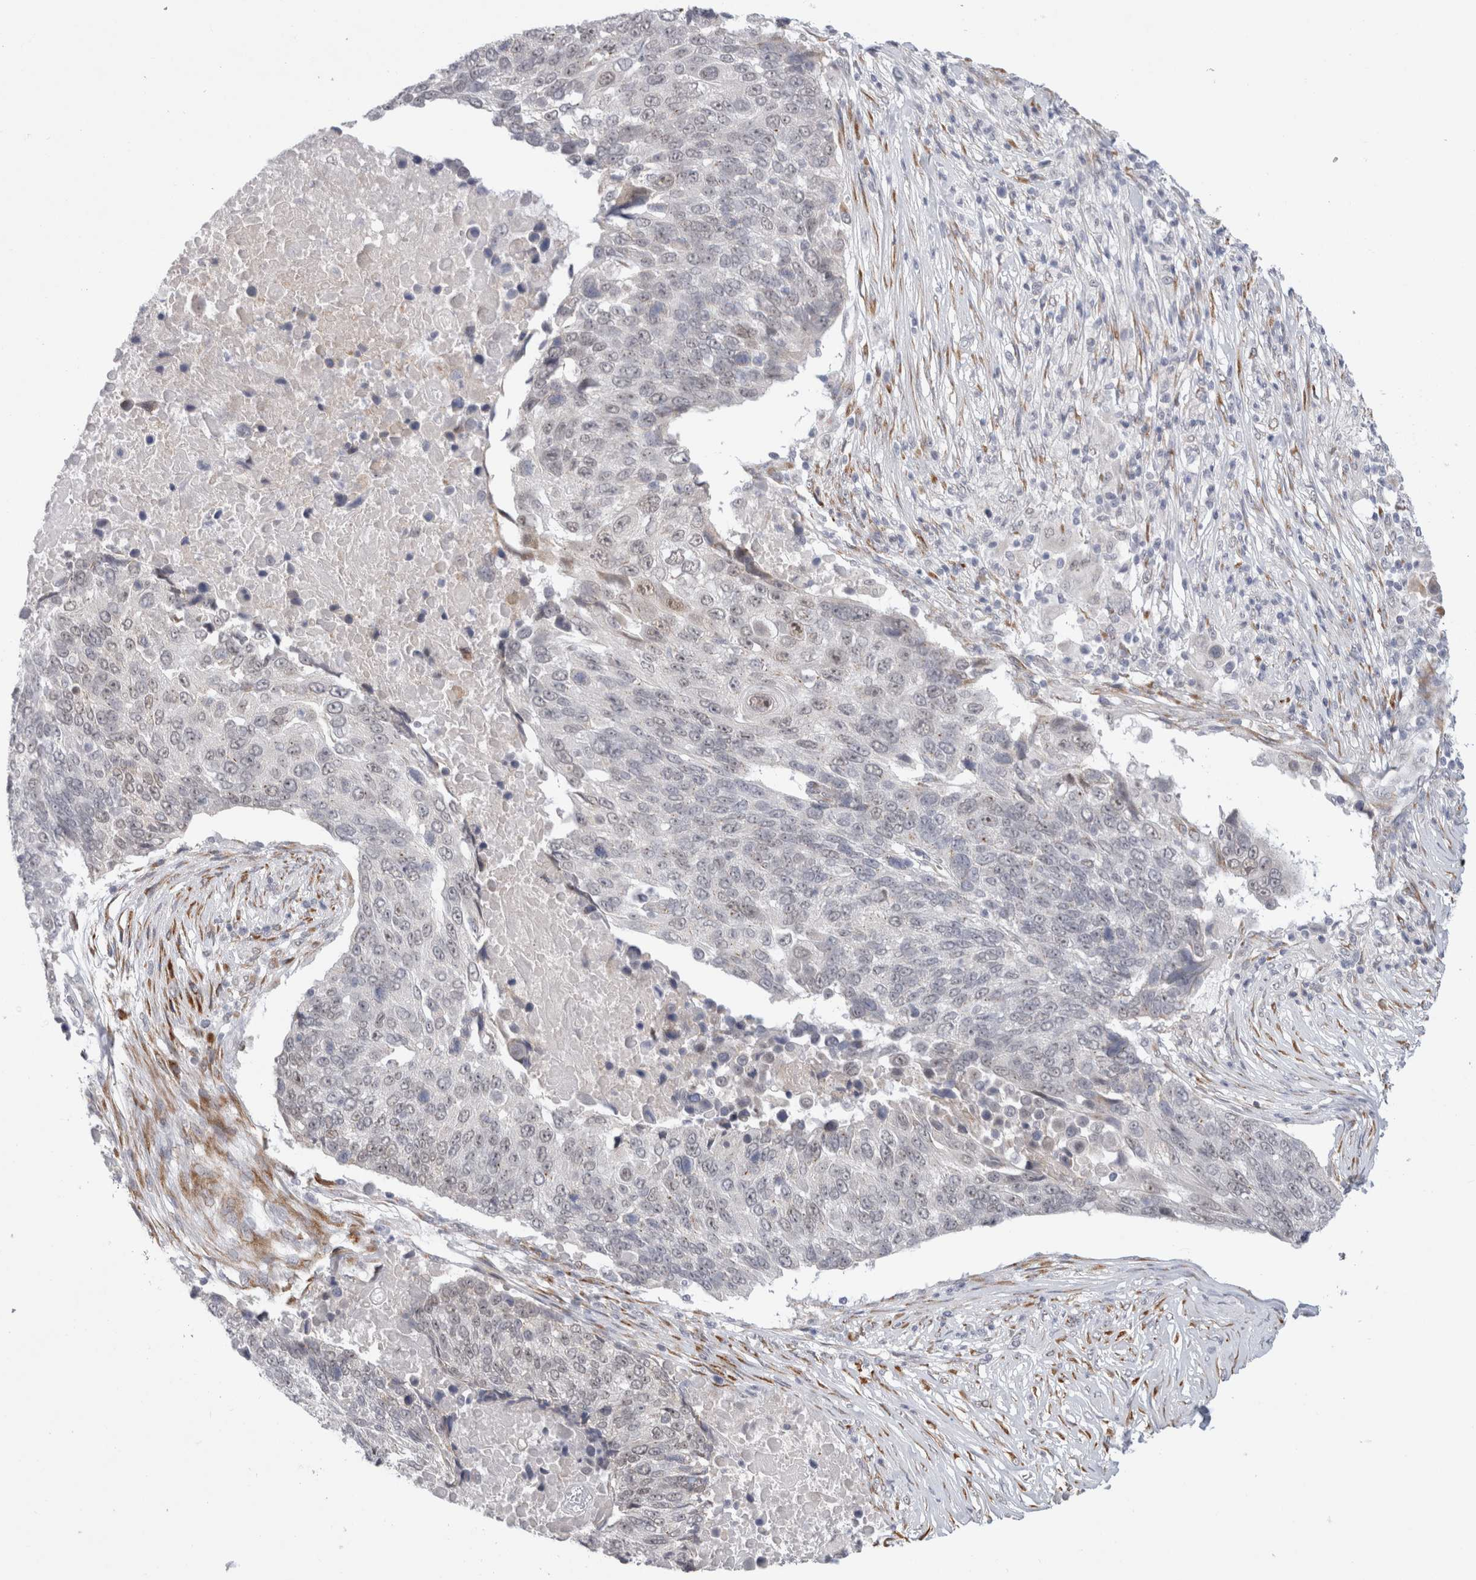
{"staining": {"intensity": "weak", "quantity": "<25%", "location": "nuclear"}, "tissue": "lung cancer", "cell_type": "Tumor cells", "image_type": "cancer", "snomed": [{"axis": "morphology", "description": "Squamous cell carcinoma, NOS"}, {"axis": "topography", "description": "Lung"}], "caption": "Human lung cancer (squamous cell carcinoma) stained for a protein using immunohistochemistry displays no staining in tumor cells.", "gene": "TRMT1L", "patient": {"sex": "male", "age": 66}}